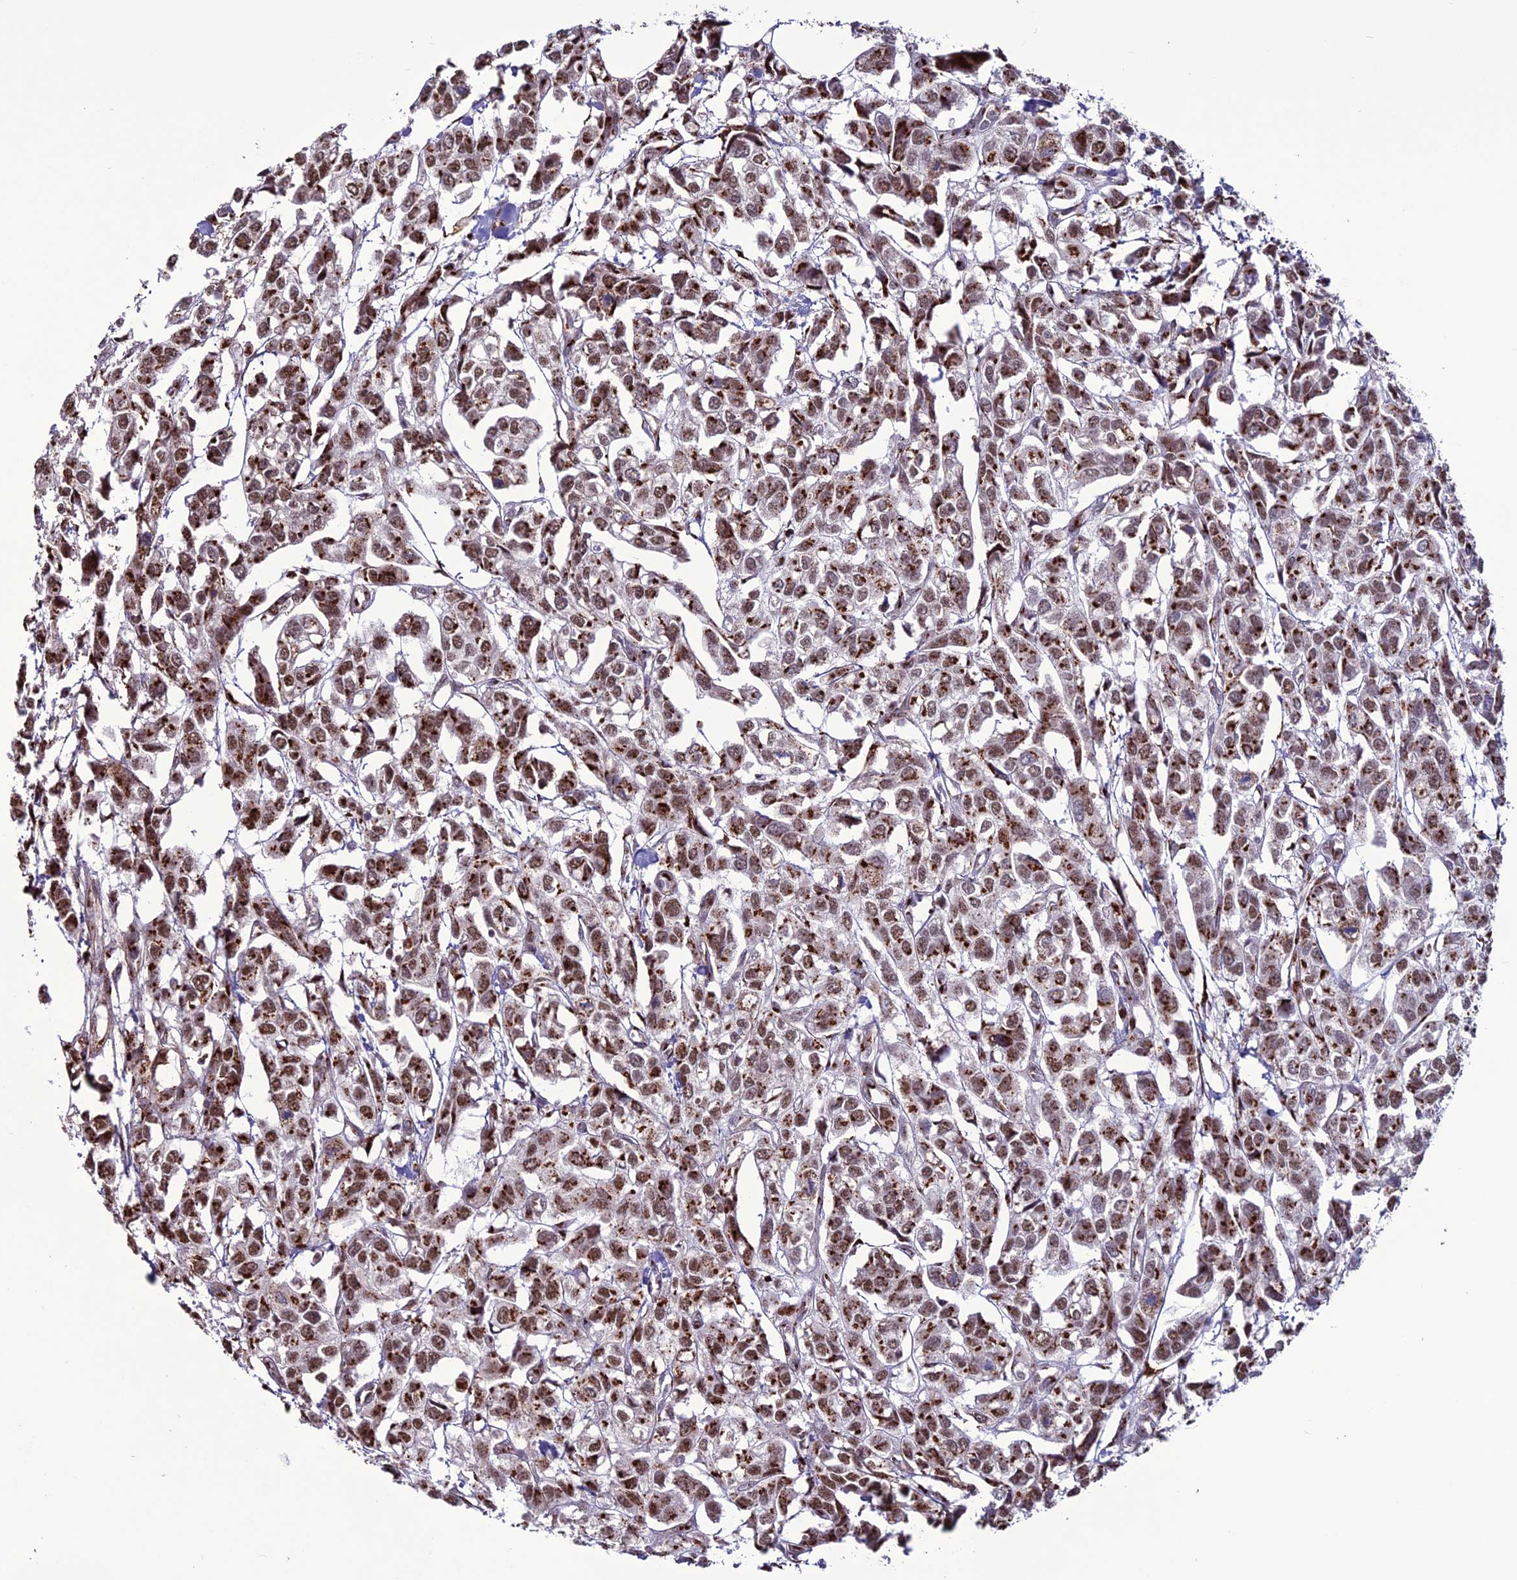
{"staining": {"intensity": "moderate", "quantity": ">75%", "location": "cytoplasmic/membranous,nuclear"}, "tissue": "urothelial cancer", "cell_type": "Tumor cells", "image_type": "cancer", "snomed": [{"axis": "morphology", "description": "Urothelial carcinoma, High grade"}, {"axis": "topography", "description": "Urinary bladder"}], "caption": "Immunohistochemistry (IHC) image of neoplastic tissue: high-grade urothelial carcinoma stained using immunohistochemistry demonstrates medium levels of moderate protein expression localized specifically in the cytoplasmic/membranous and nuclear of tumor cells, appearing as a cytoplasmic/membranous and nuclear brown color.", "gene": "PLEKHA4", "patient": {"sex": "male", "age": 67}}